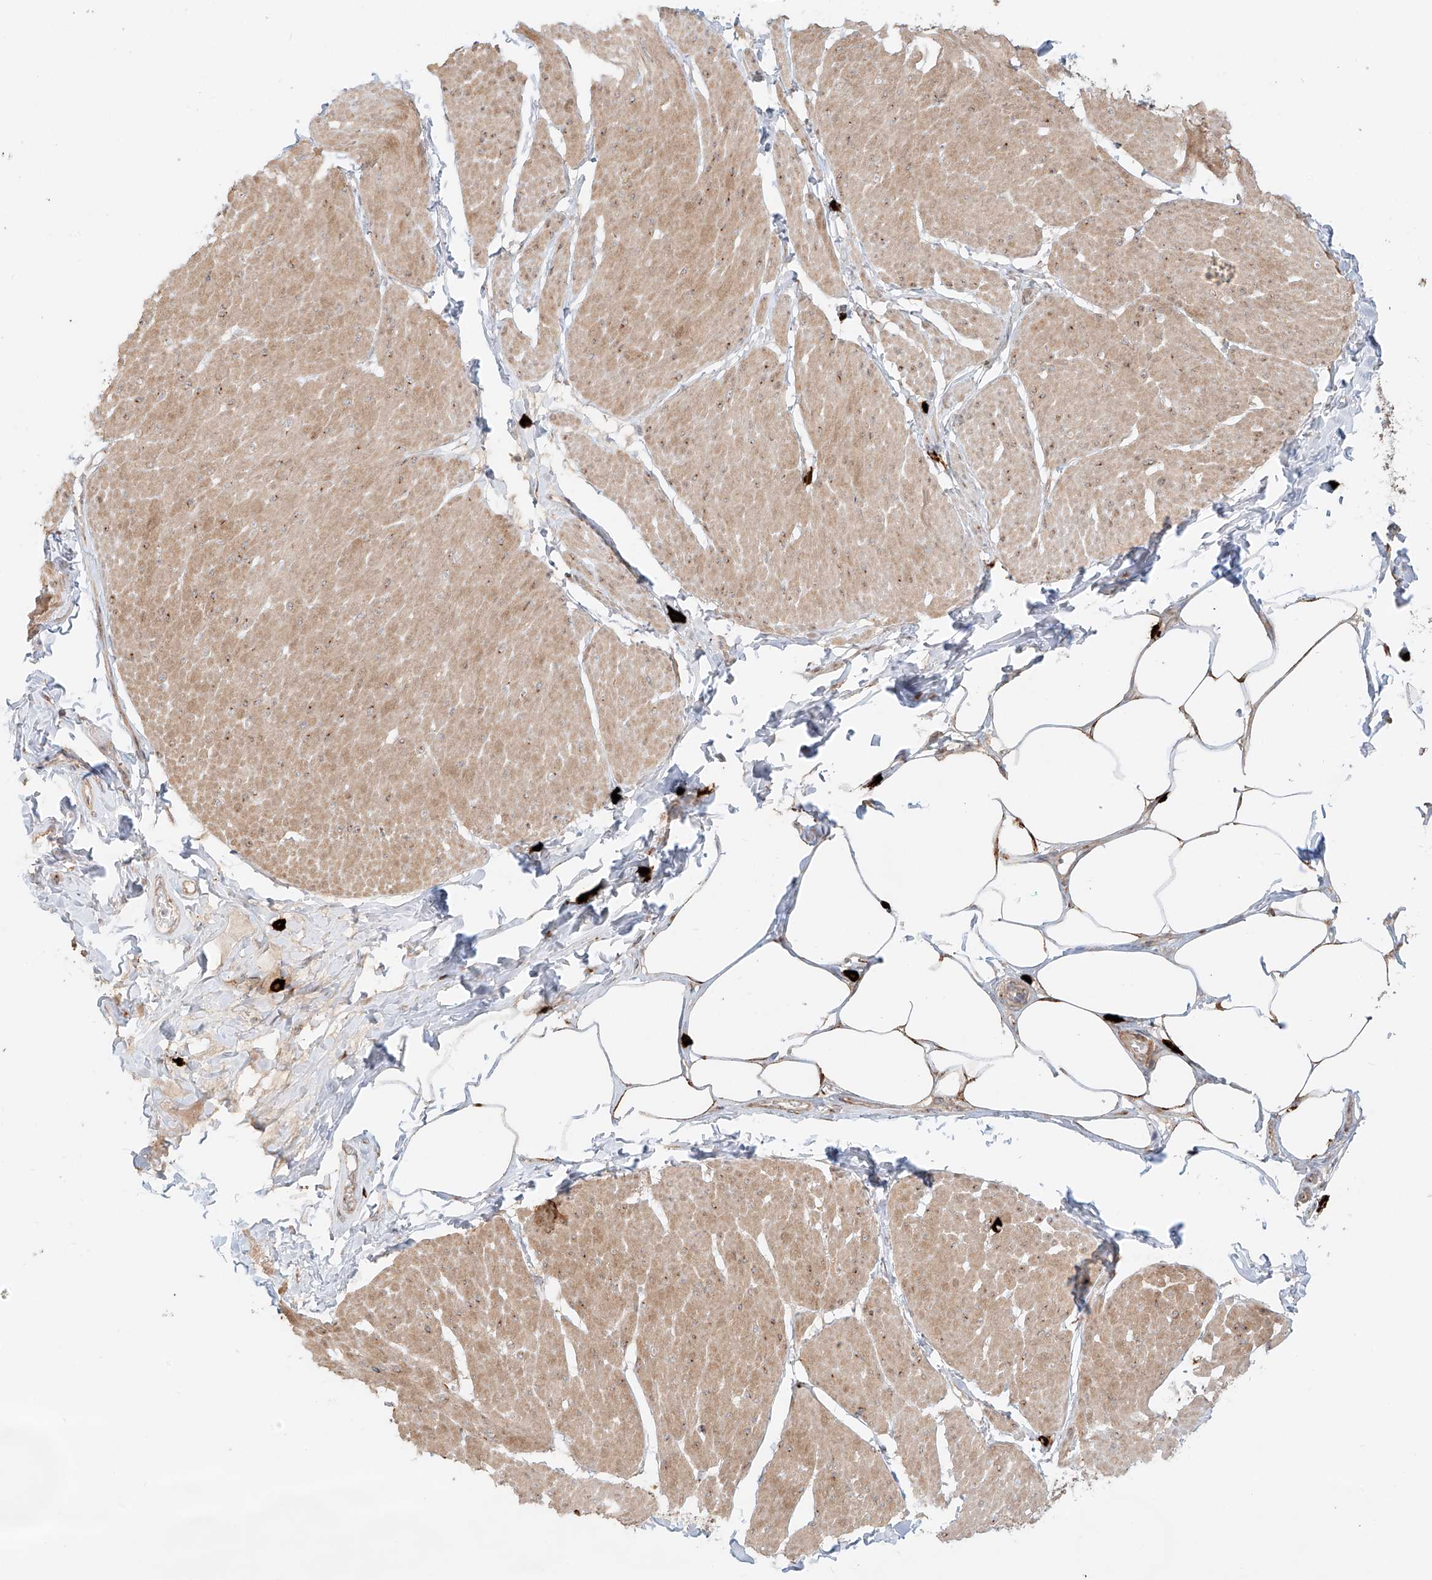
{"staining": {"intensity": "weak", "quantity": ">75%", "location": "cytoplasmic/membranous"}, "tissue": "smooth muscle", "cell_type": "Smooth muscle cells", "image_type": "normal", "snomed": [{"axis": "morphology", "description": "Urothelial carcinoma, High grade"}, {"axis": "topography", "description": "Urinary bladder"}], "caption": "IHC image of unremarkable smooth muscle: human smooth muscle stained using IHC demonstrates low levels of weak protein expression localized specifically in the cytoplasmic/membranous of smooth muscle cells, appearing as a cytoplasmic/membranous brown color.", "gene": "ZNF287", "patient": {"sex": "male", "age": 46}}